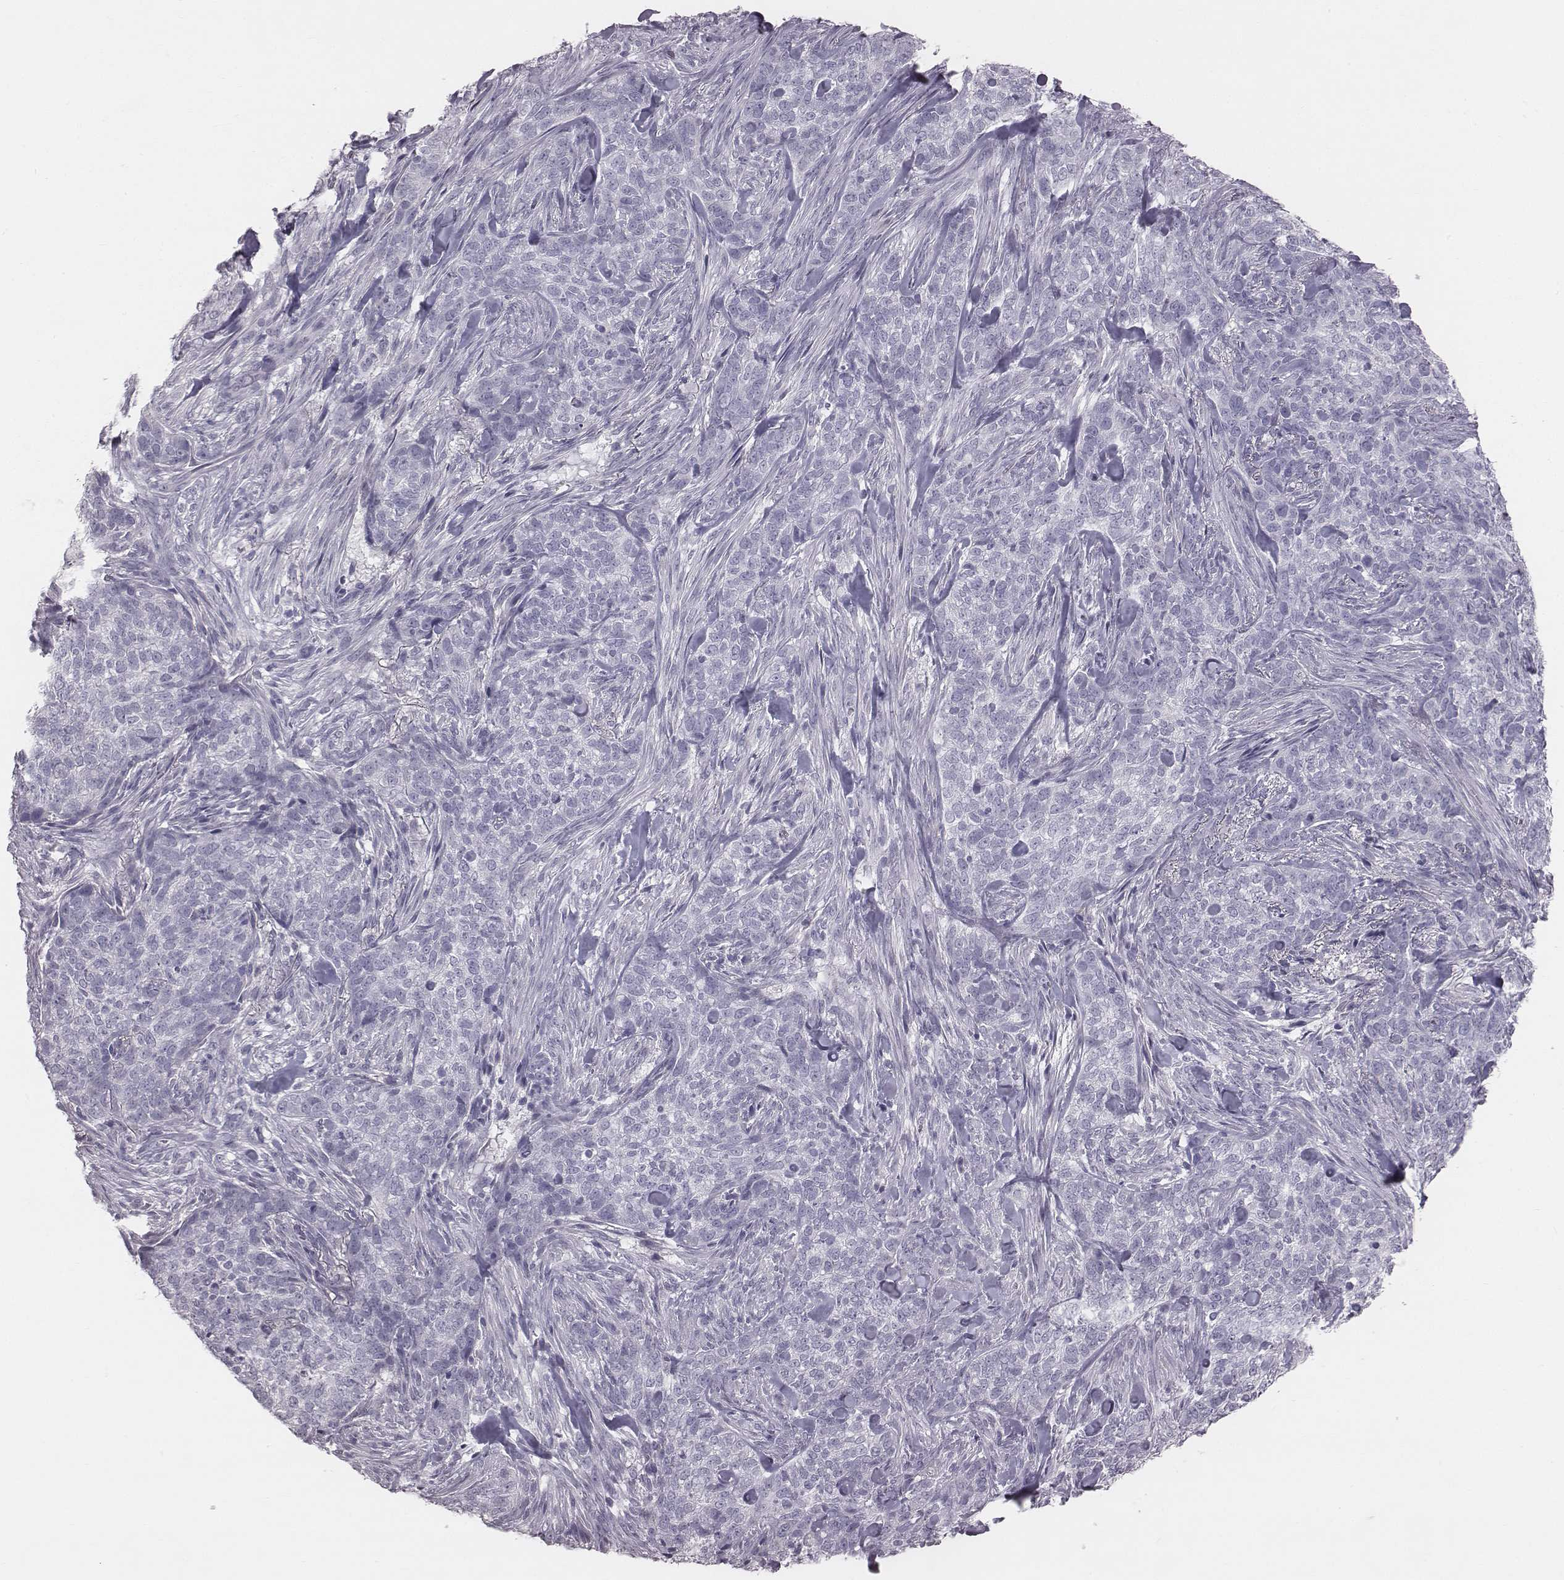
{"staining": {"intensity": "negative", "quantity": "none", "location": "none"}, "tissue": "skin cancer", "cell_type": "Tumor cells", "image_type": "cancer", "snomed": [{"axis": "morphology", "description": "Basal cell carcinoma"}, {"axis": "topography", "description": "Skin"}], "caption": "This is a histopathology image of immunohistochemistry (IHC) staining of skin cancer (basal cell carcinoma), which shows no staining in tumor cells. (Brightfield microscopy of DAB IHC at high magnification).", "gene": "C6orf58", "patient": {"sex": "female", "age": 69}}